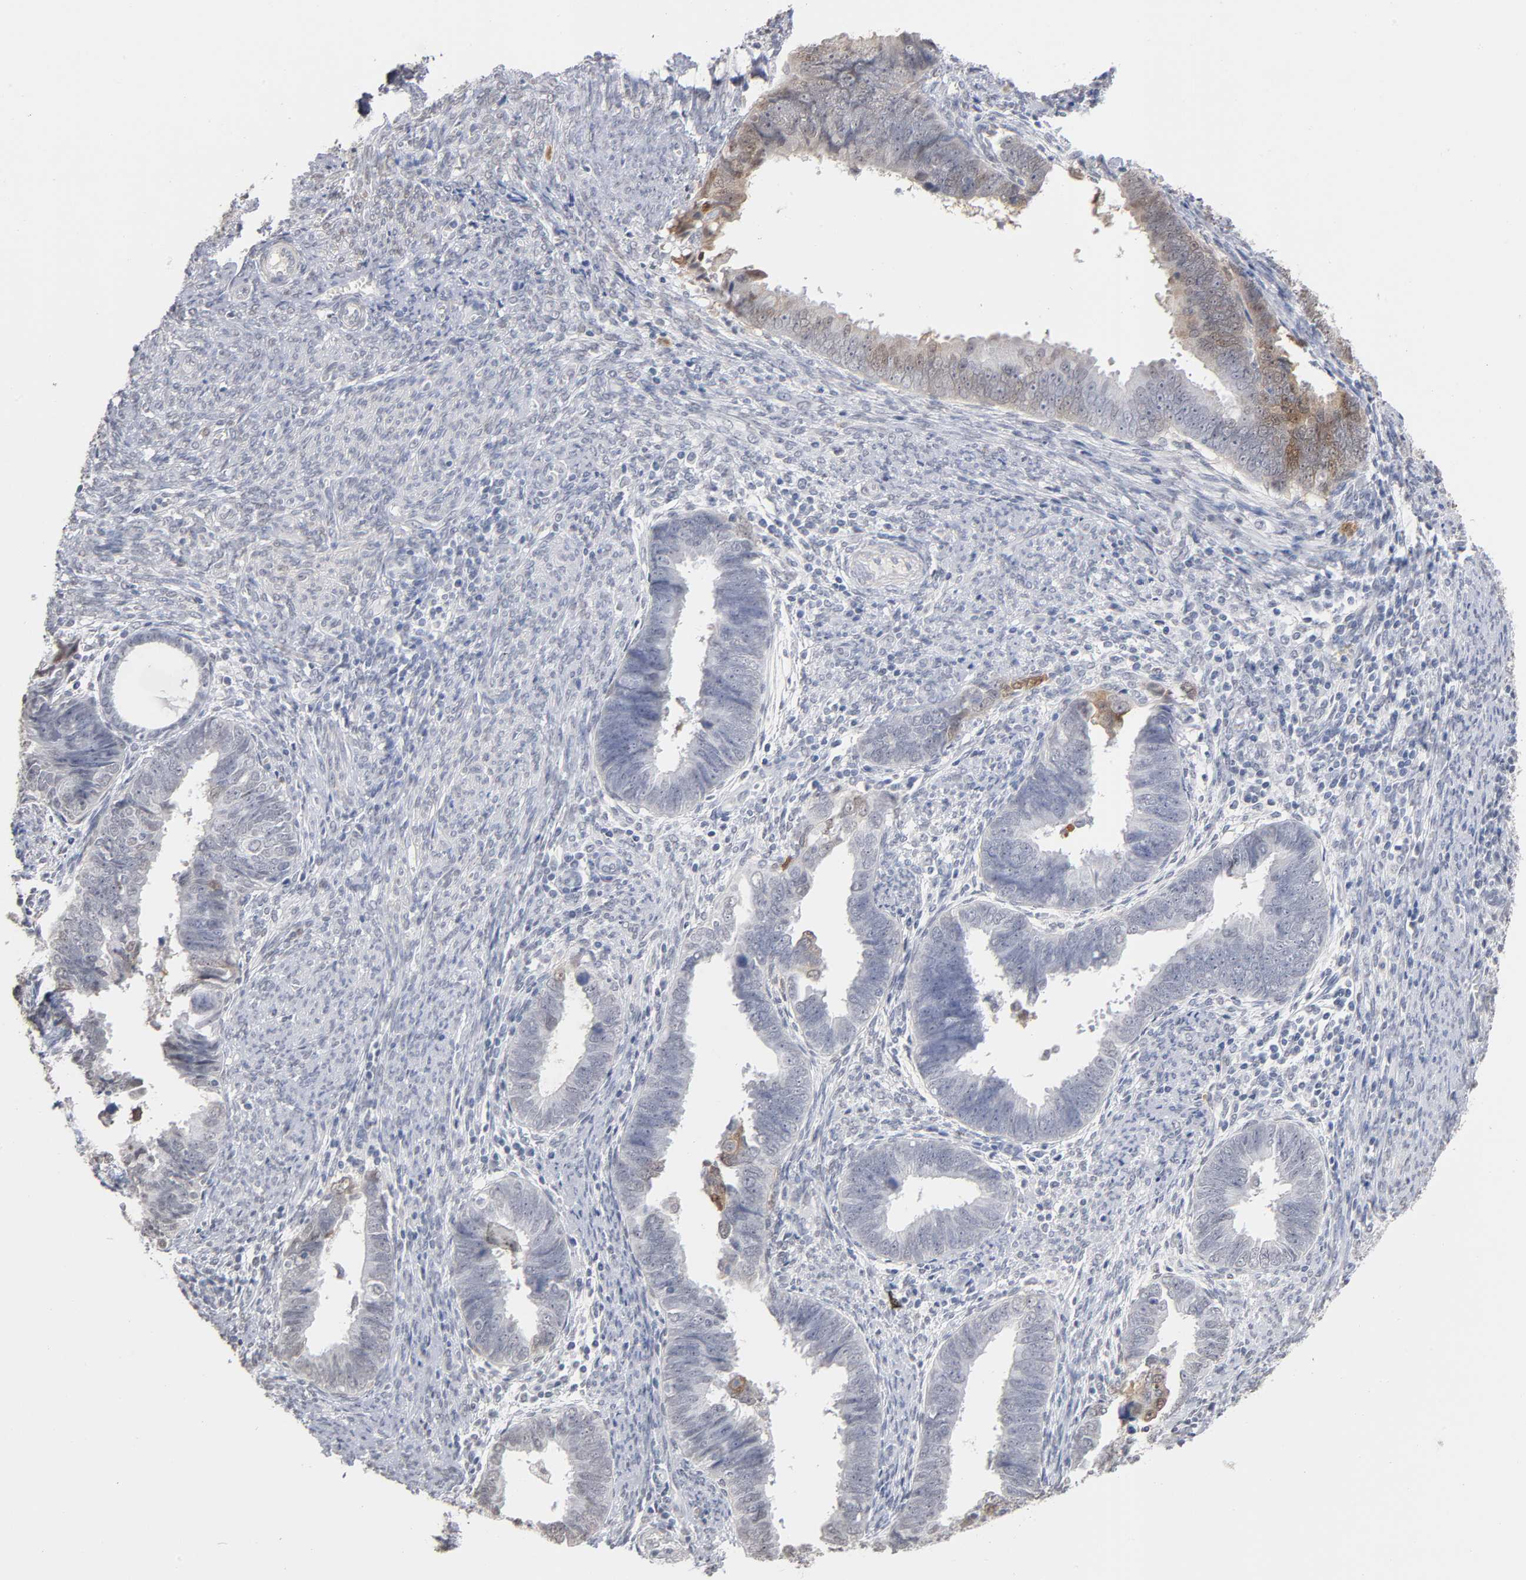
{"staining": {"intensity": "moderate", "quantity": "25%-75%", "location": "cytoplasmic/membranous,nuclear"}, "tissue": "endometrial cancer", "cell_type": "Tumor cells", "image_type": "cancer", "snomed": [{"axis": "morphology", "description": "Adenocarcinoma, NOS"}, {"axis": "topography", "description": "Endometrium"}], "caption": "IHC (DAB) staining of endometrial adenocarcinoma shows moderate cytoplasmic/membranous and nuclear protein staining in about 25%-75% of tumor cells. The staining was performed using DAB, with brown indicating positive protein expression. Nuclei are stained blue with hematoxylin.", "gene": "CRABP2", "patient": {"sex": "female", "age": 75}}